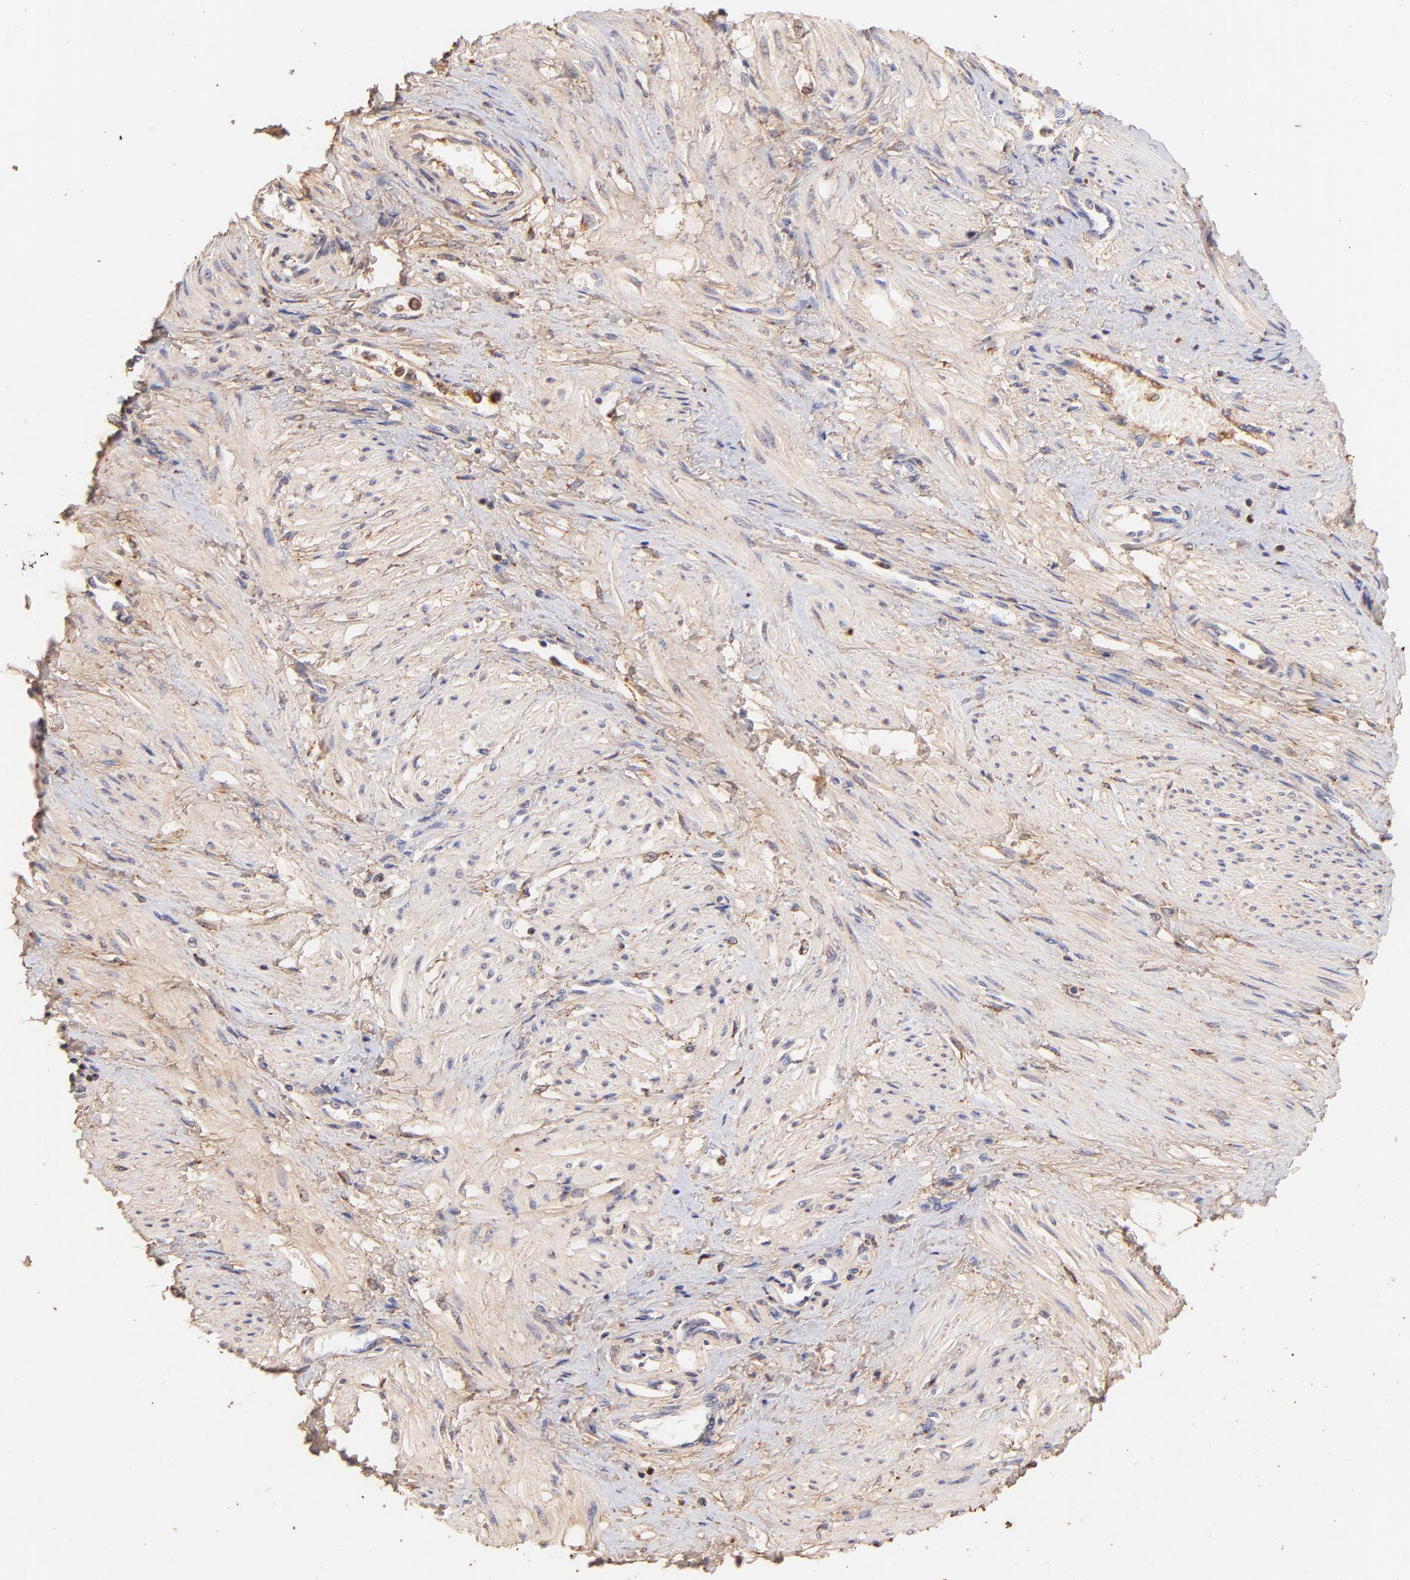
{"staining": {"intensity": "weak", "quantity": ">75%", "location": "cytoplasmic/membranous"}, "tissue": "smooth muscle", "cell_type": "Smooth muscle cells", "image_type": "normal", "snomed": [{"axis": "morphology", "description": "Normal tissue, NOS"}, {"axis": "topography", "description": "Smooth muscle"}, {"axis": "topography", "description": "Uterus"}], "caption": "Protein staining of normal smooth muscle demonstrates weak cytoplasmic/membranous staining in approximately >75% of smooth muscle cells.", "gene": "BGN", "patient": {"sex": "female", "age": 39}}